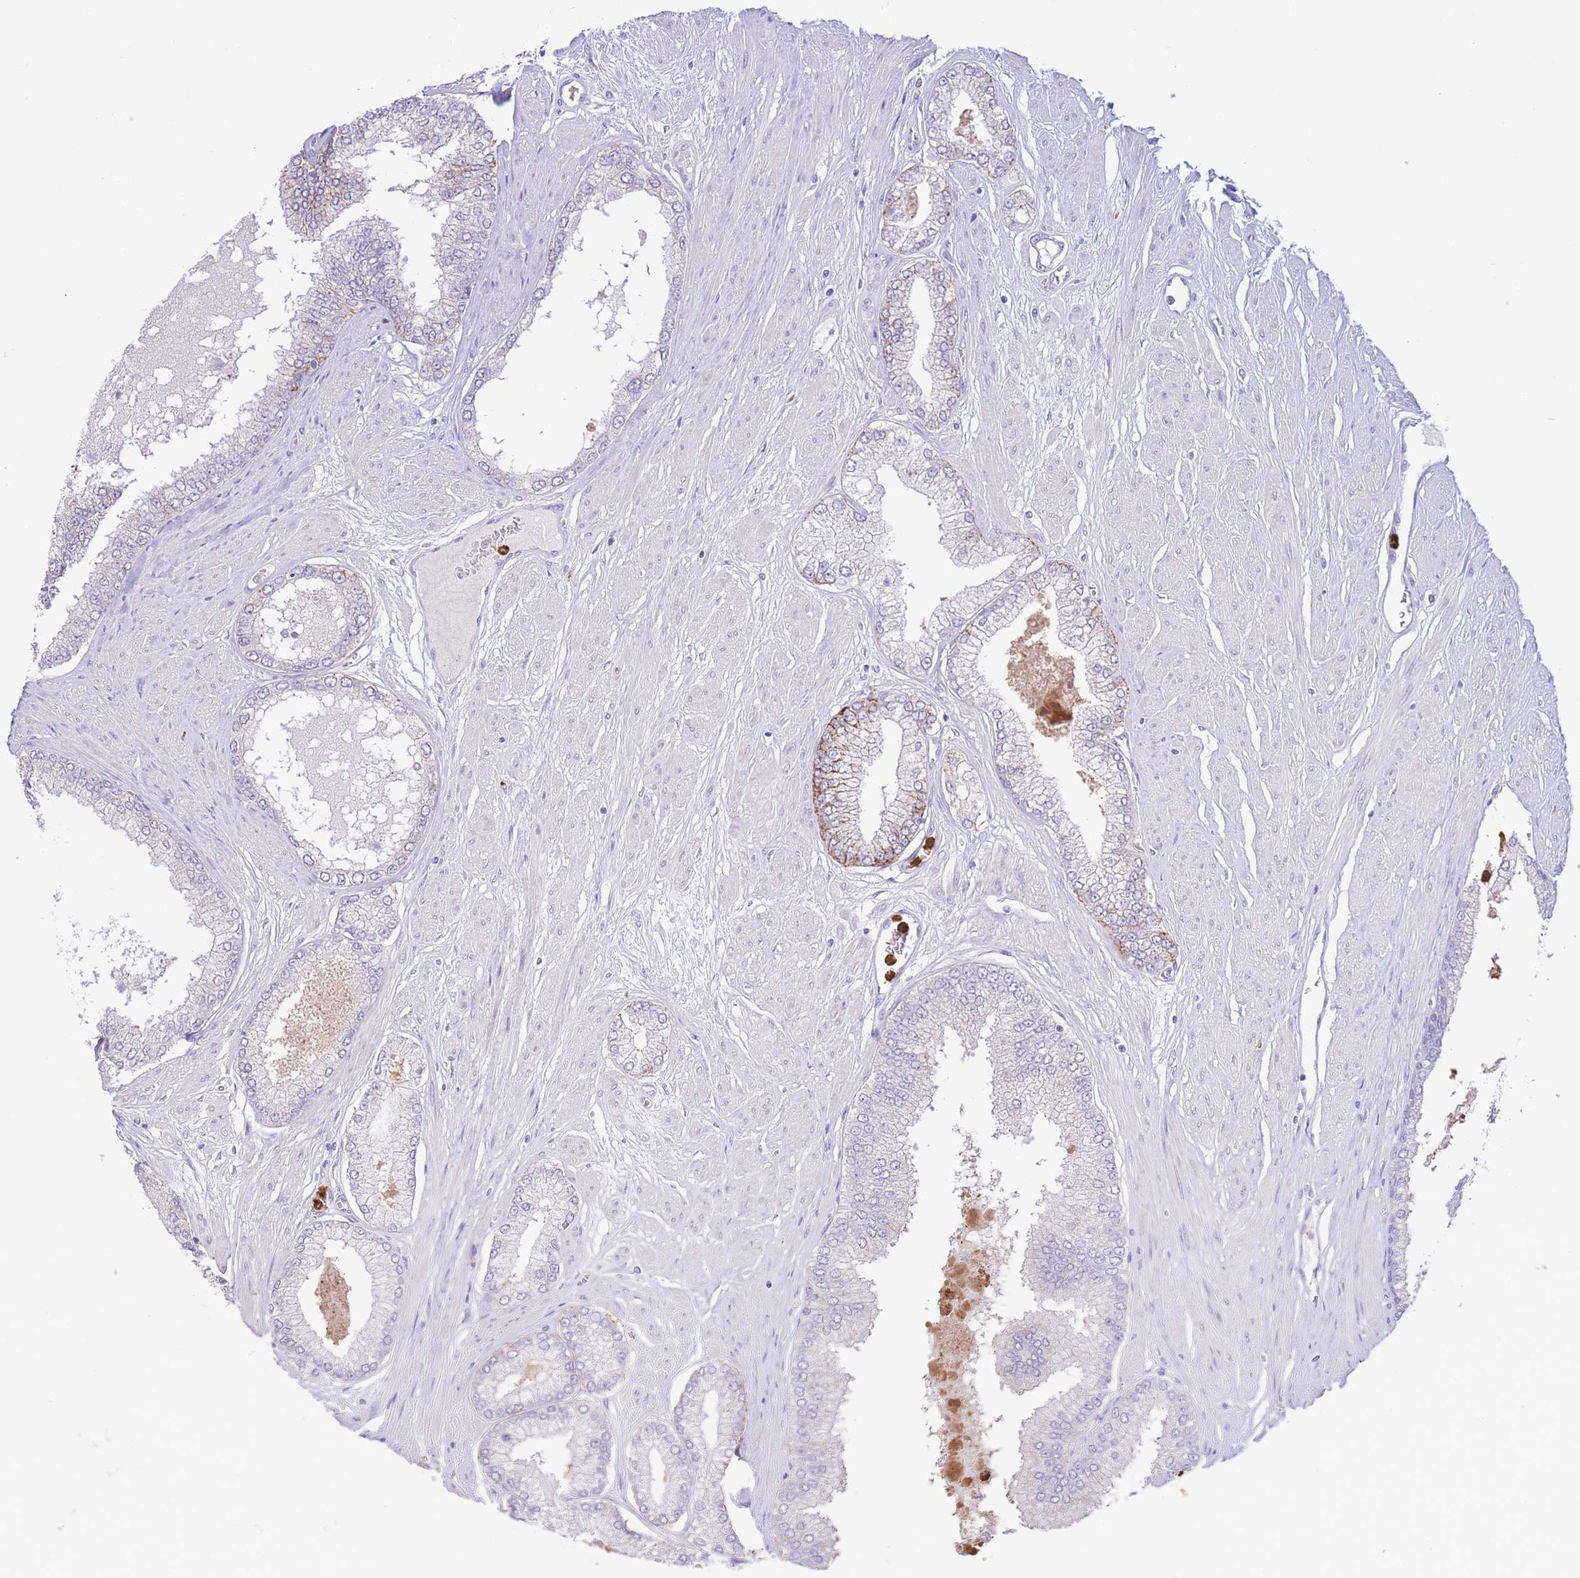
{"staining": {"intensity": "negative", "quantity": "none", "location": "none"}, "tissue": "prostate cancer", "cell_type": "Tumor cells", "image_type": "cancer", "snomed": [{"axis": "morphology", "description": "Adenocarcinoma, Low grade"}, {"axis": "topography", "description": "Prostate"}], "caption": "High power microscopy micrograph of an immunohistochemistry photomicrograph of prostate cancer (adenocarcinoma (low-grade)), revealing no significant positivity in tumor cells. (Stains: DAB immunohistochemistry with hematoxylin counter stain, Microscopy: brightfield microscopy at high magnification).", "gene": "LCLAT1", "patient": {"sex": "male", "age": 55}}